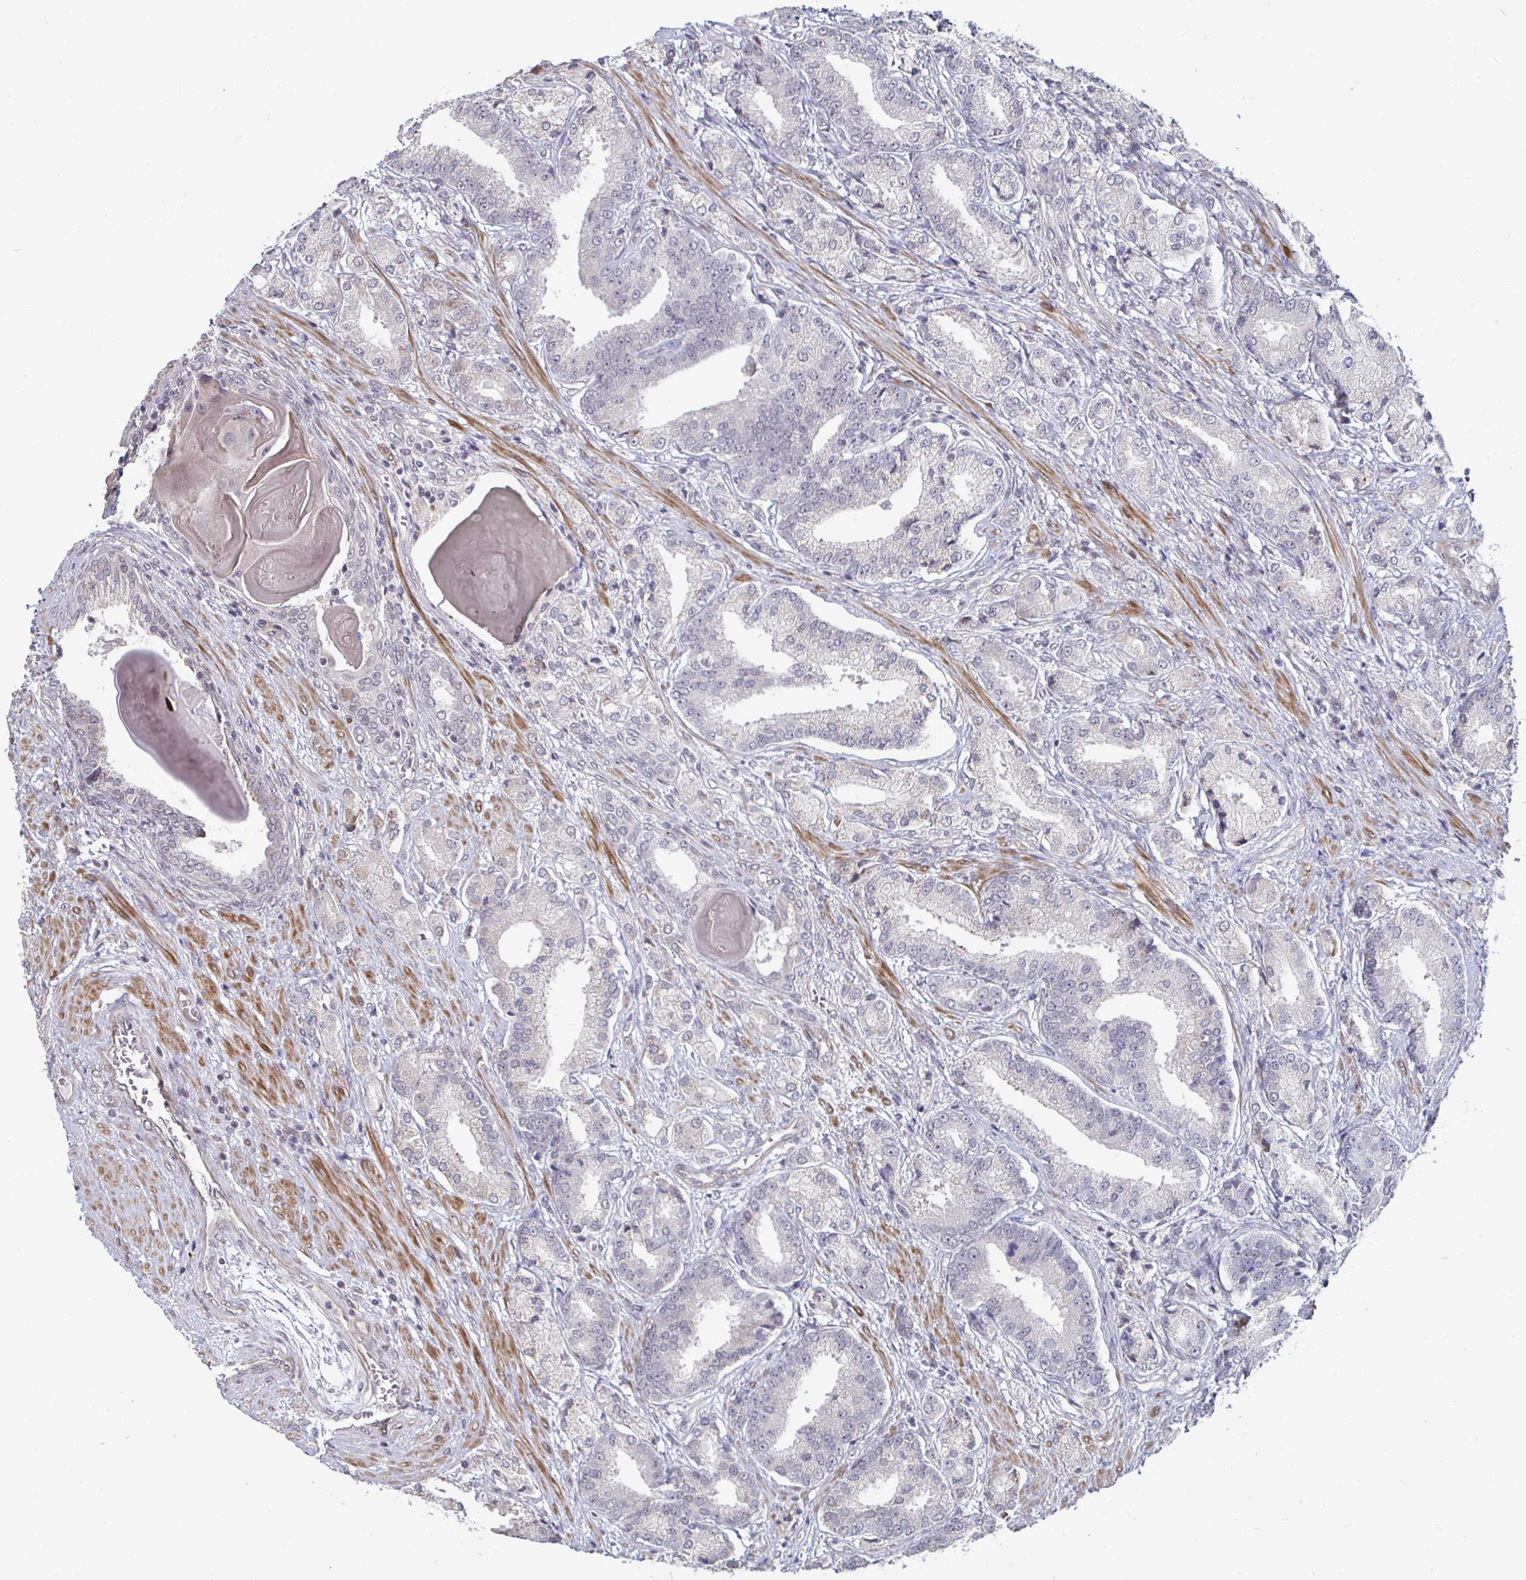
{"staining": {"intensity": "negative", "quantity": "none", "location": "none"}, "tissue": "prostate cancer", "cell_type": "Tumor cells", "image_type": "cancer", "snomed": [{"axis": "morphology", "description": "Adenocarcinoma, High grade"}, {"axis": "topography", "description": "Prostate and seminal vesicle, NOS"}], "caption": "IHC histopathology image of human prostate cancer stained for a protein (brown), which shows no expression in tumor cells.", "gene": "CAPN11", "patient": {"sex": "male", "age": 61}}